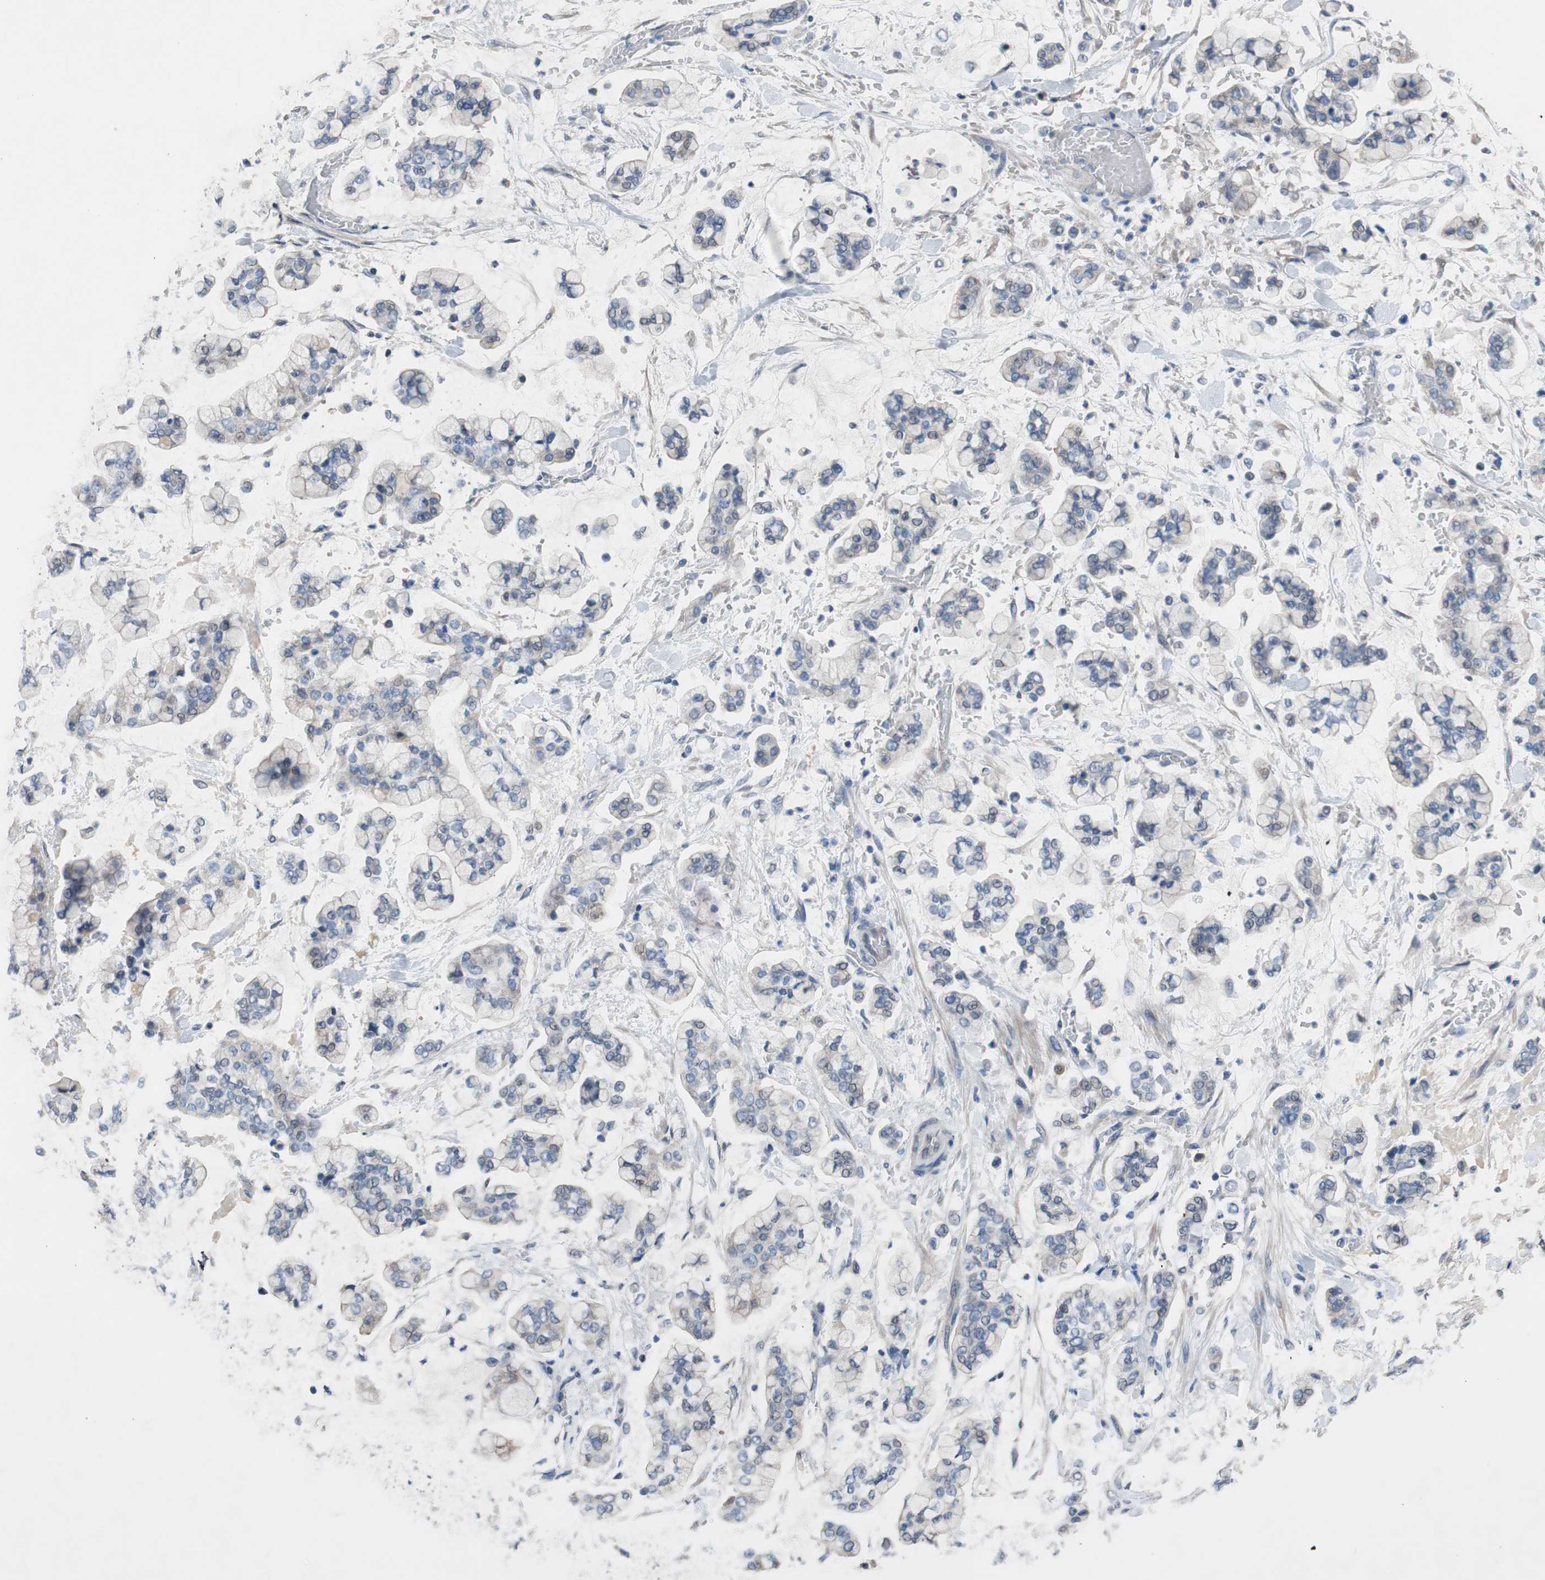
{"staining": {"intensity": "negative", "quantity": "none", "location": "none"}, "tissue": "stomach cancer", "cell_type": "Tumor cells", "image_type": "cancer", "snomed": [{"axis": "morphology", "description": "Normal tissue, NOS"}, {"axis": "morphology", "description": "Adenocarcinoma, NOS"}, {"axis": "topography", "description": "Stomach, upper"}, {"axis": "topography", "description": "Stomach"}], "caption": "DAB immunohistochemical staining of stomach cancer exhibits no significant positivity in tumor cells.", "gene": "TACR3", "patient": {"sex": "male", "age": 76}}